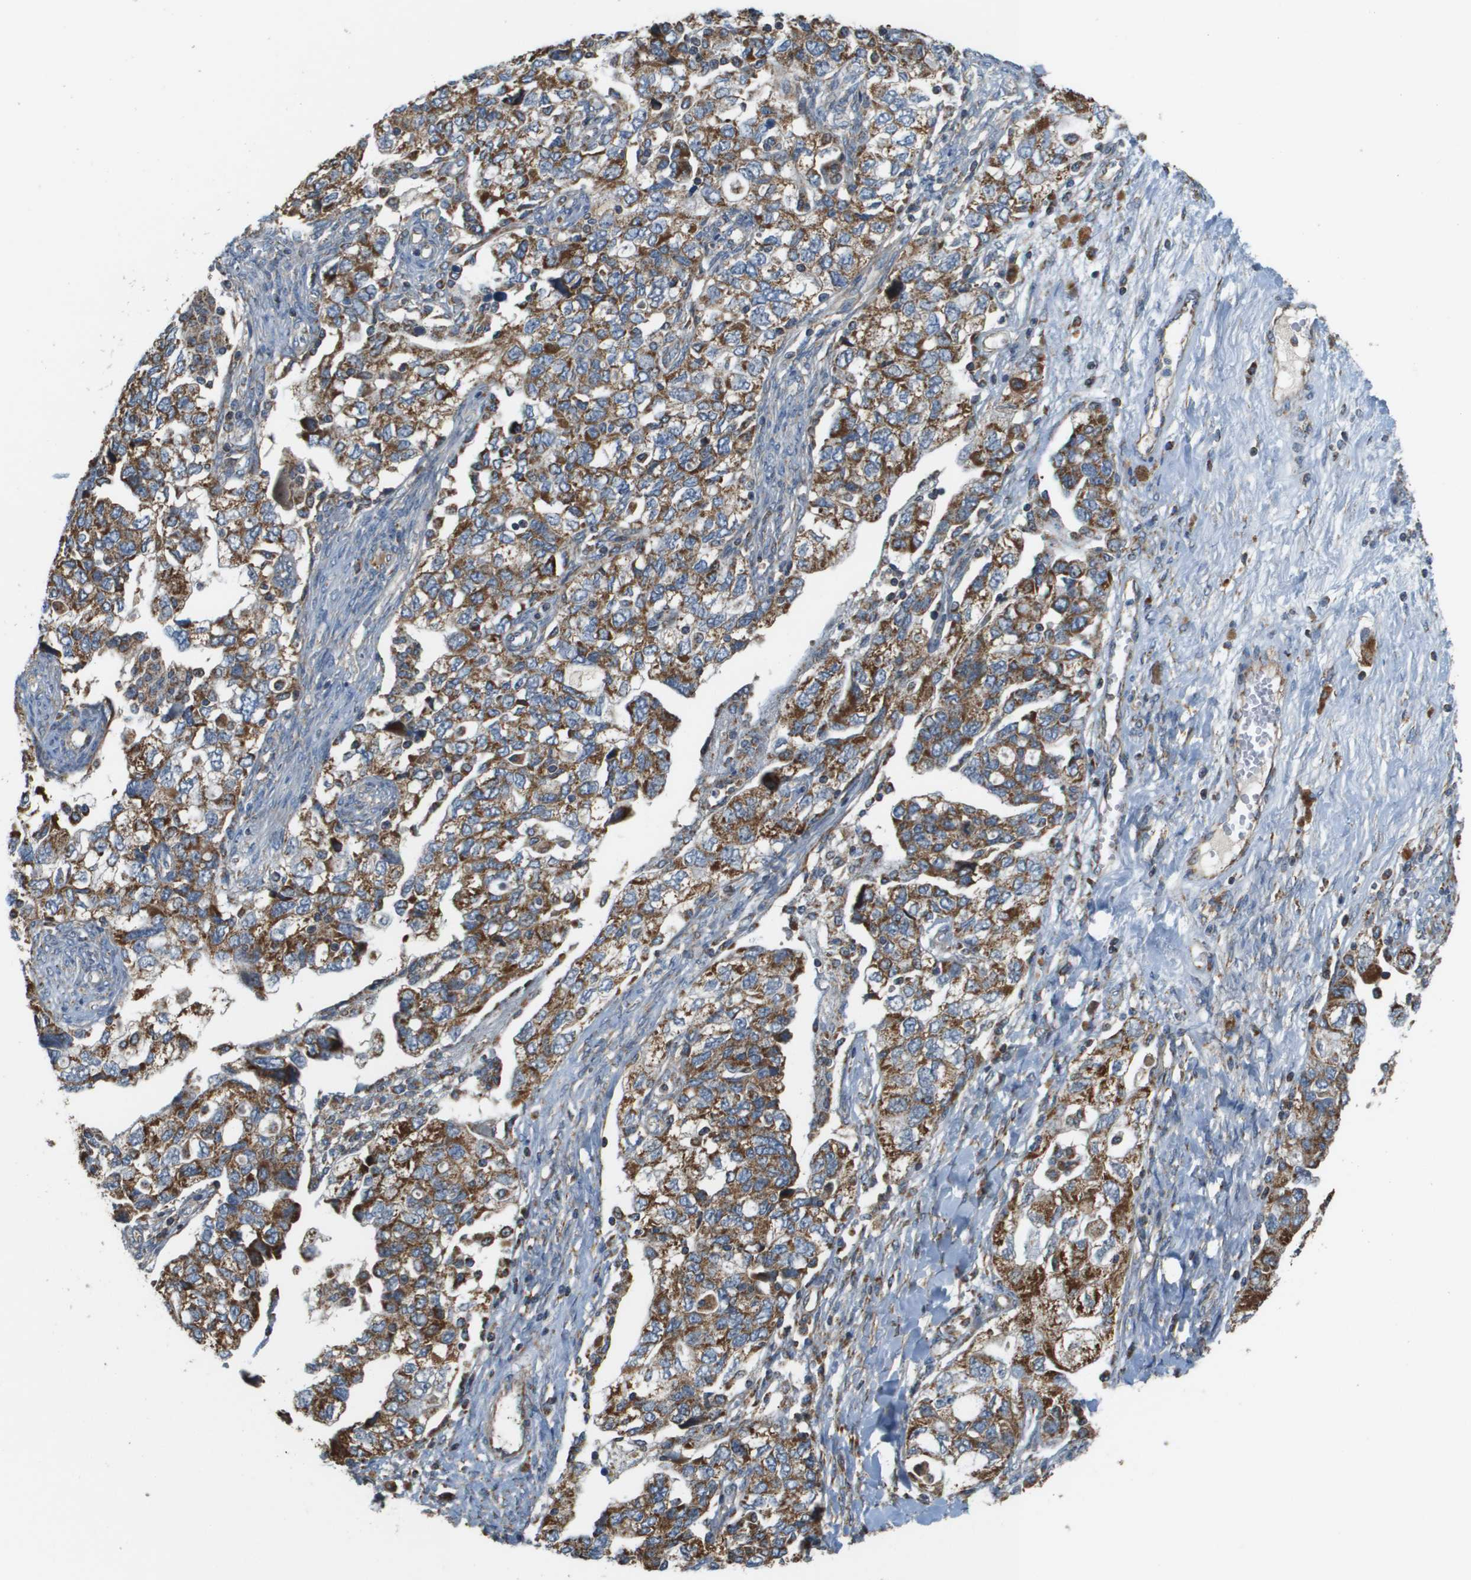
{"staining": {"intensity": "moderate", "quantity": ">75%", "location": "cytoplasmic/membranous"}, "tissue": "ovarian cancer", "cell_type": "Tumor cells", "image_type": "cancer", "snomed": [{"axis": "morphology", "description": "Carcinoma, NOS"}, {"axis": "morphology", "description": "Cystadenocarcinoma, serous, NOS"}, {"axis": "topography", "description": "Ovary"}], "caption": "Ovarian cancer stained with a protein marker exhibits moderate staining in tumor cells.", "gene": "NRK", "patient": {"sex": "female", "age": 69}}